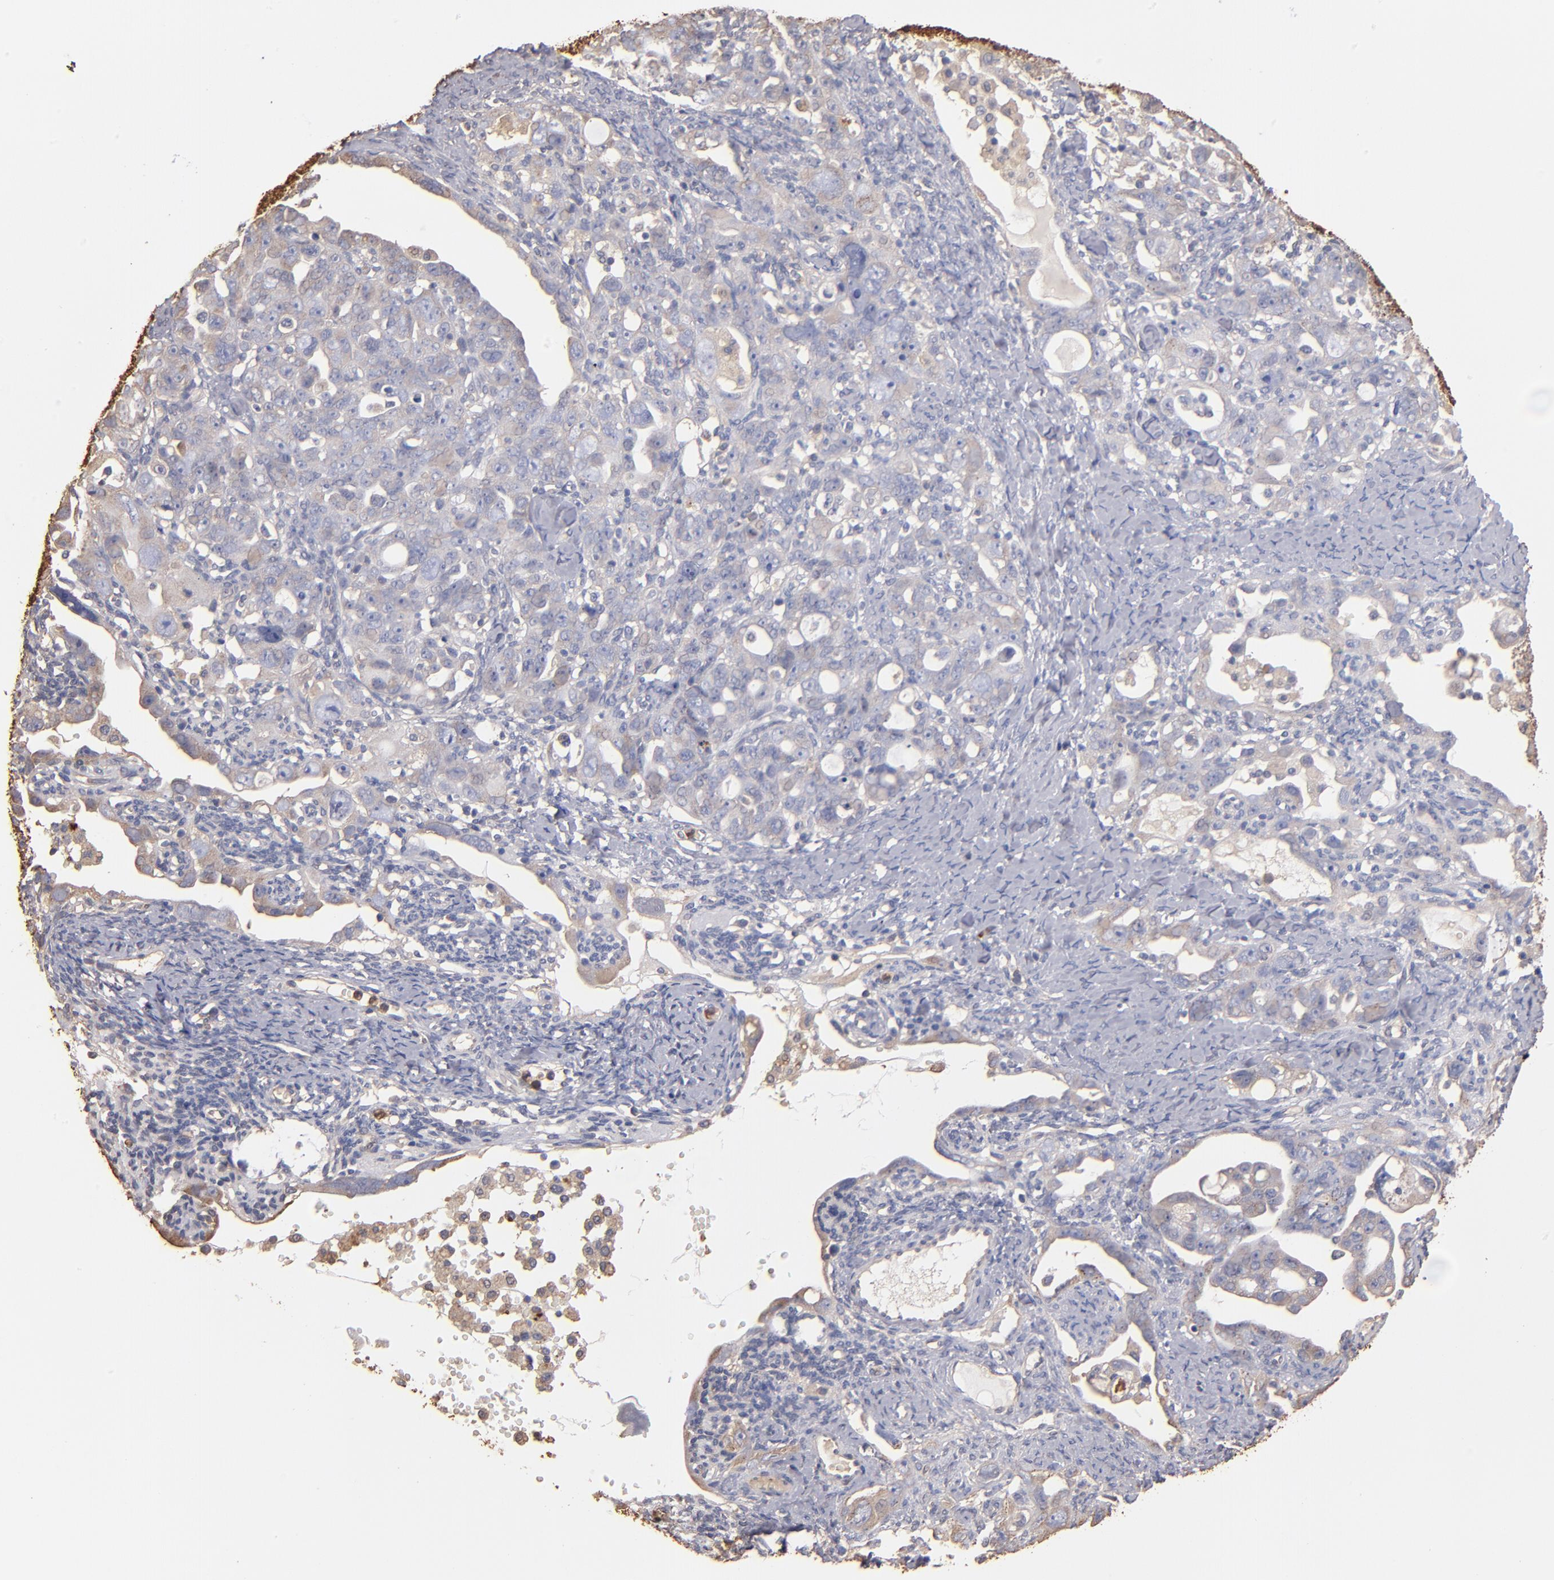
{"staining": {"intensity": "weak", "quantity": "25%-75%", "location": "cytoplasmic/membranous"}, "tissue": "ovarian cancer", "cell_type": "Tumor cells", "image_type": "cancer", "snomed": [{"axis": "morphology", "description": "Cystadenocarcinoma, serous, NOS"}, {"axis": "topography", "description": "Ovary"}], "caption": "Tumor cells reveal low levels of weak cytoplasmic/membranous positivity in approximately 25%-75% of cells in human serous cystadenocarcinoma (ovarian).", "gene": "RO60", "patient": {"sex": "female", "age": 66}}